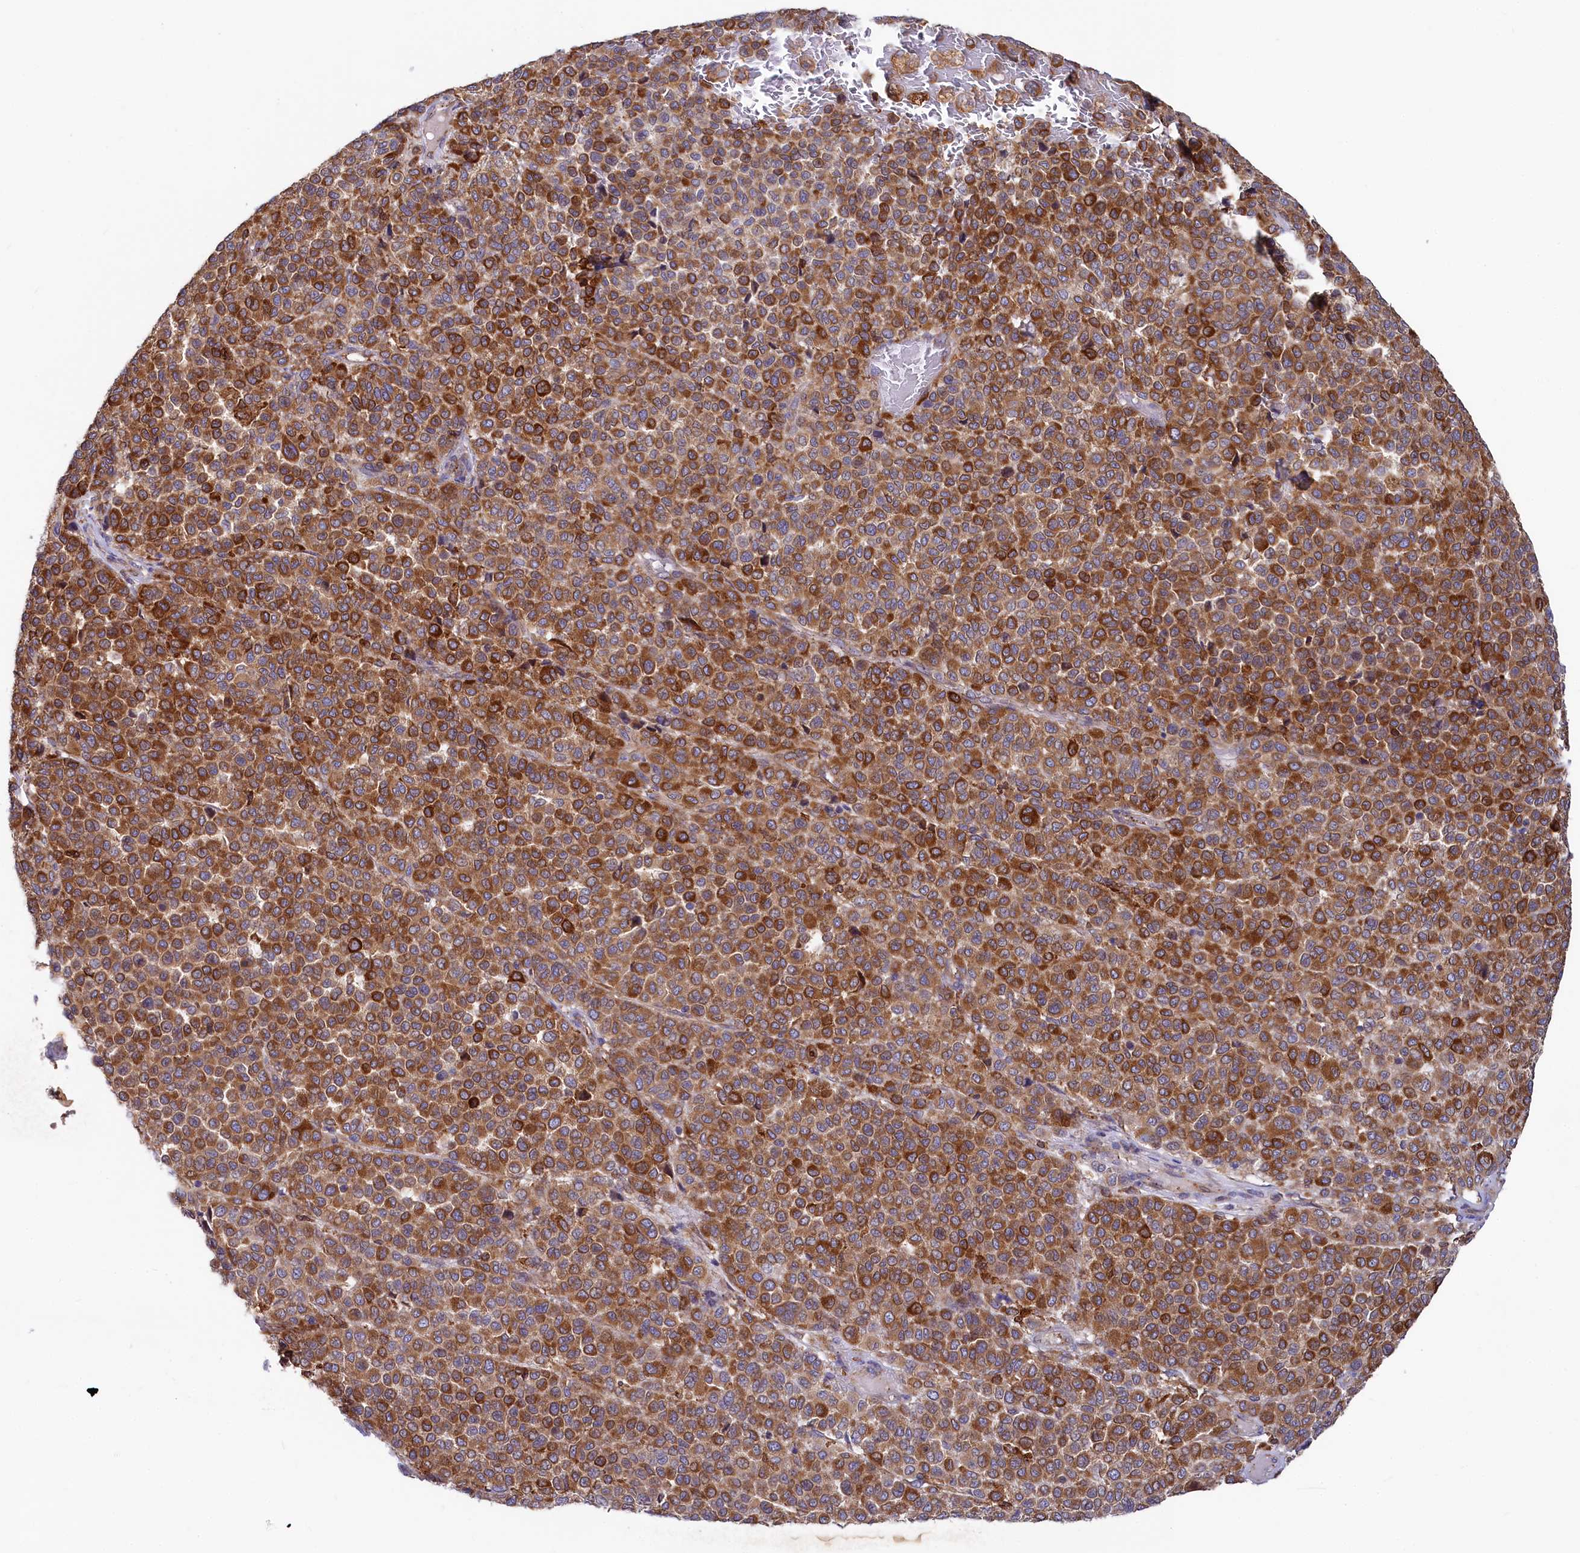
{"staining": {"intensity": "strong", "quantity": ">75%", "location": "cytoplasmic/membranous"}, "tissue": "melanoma", "cell_type": "Tumor cells", "image_type": "cancer", "snomed": [{"axis": "morphology", "description": "Malignant melanoma, Metastatic site"}, {"axis": "topography", "description": "Pancreas"}], "caption": "A high amount of strong cytoplasmic/membranous expression is identified in approximately >75% of tumor cells in malignant melanoma (metastatic site) tissue.", "gene": "CHID1", "patient": {"sex": "female", "age": 30}}